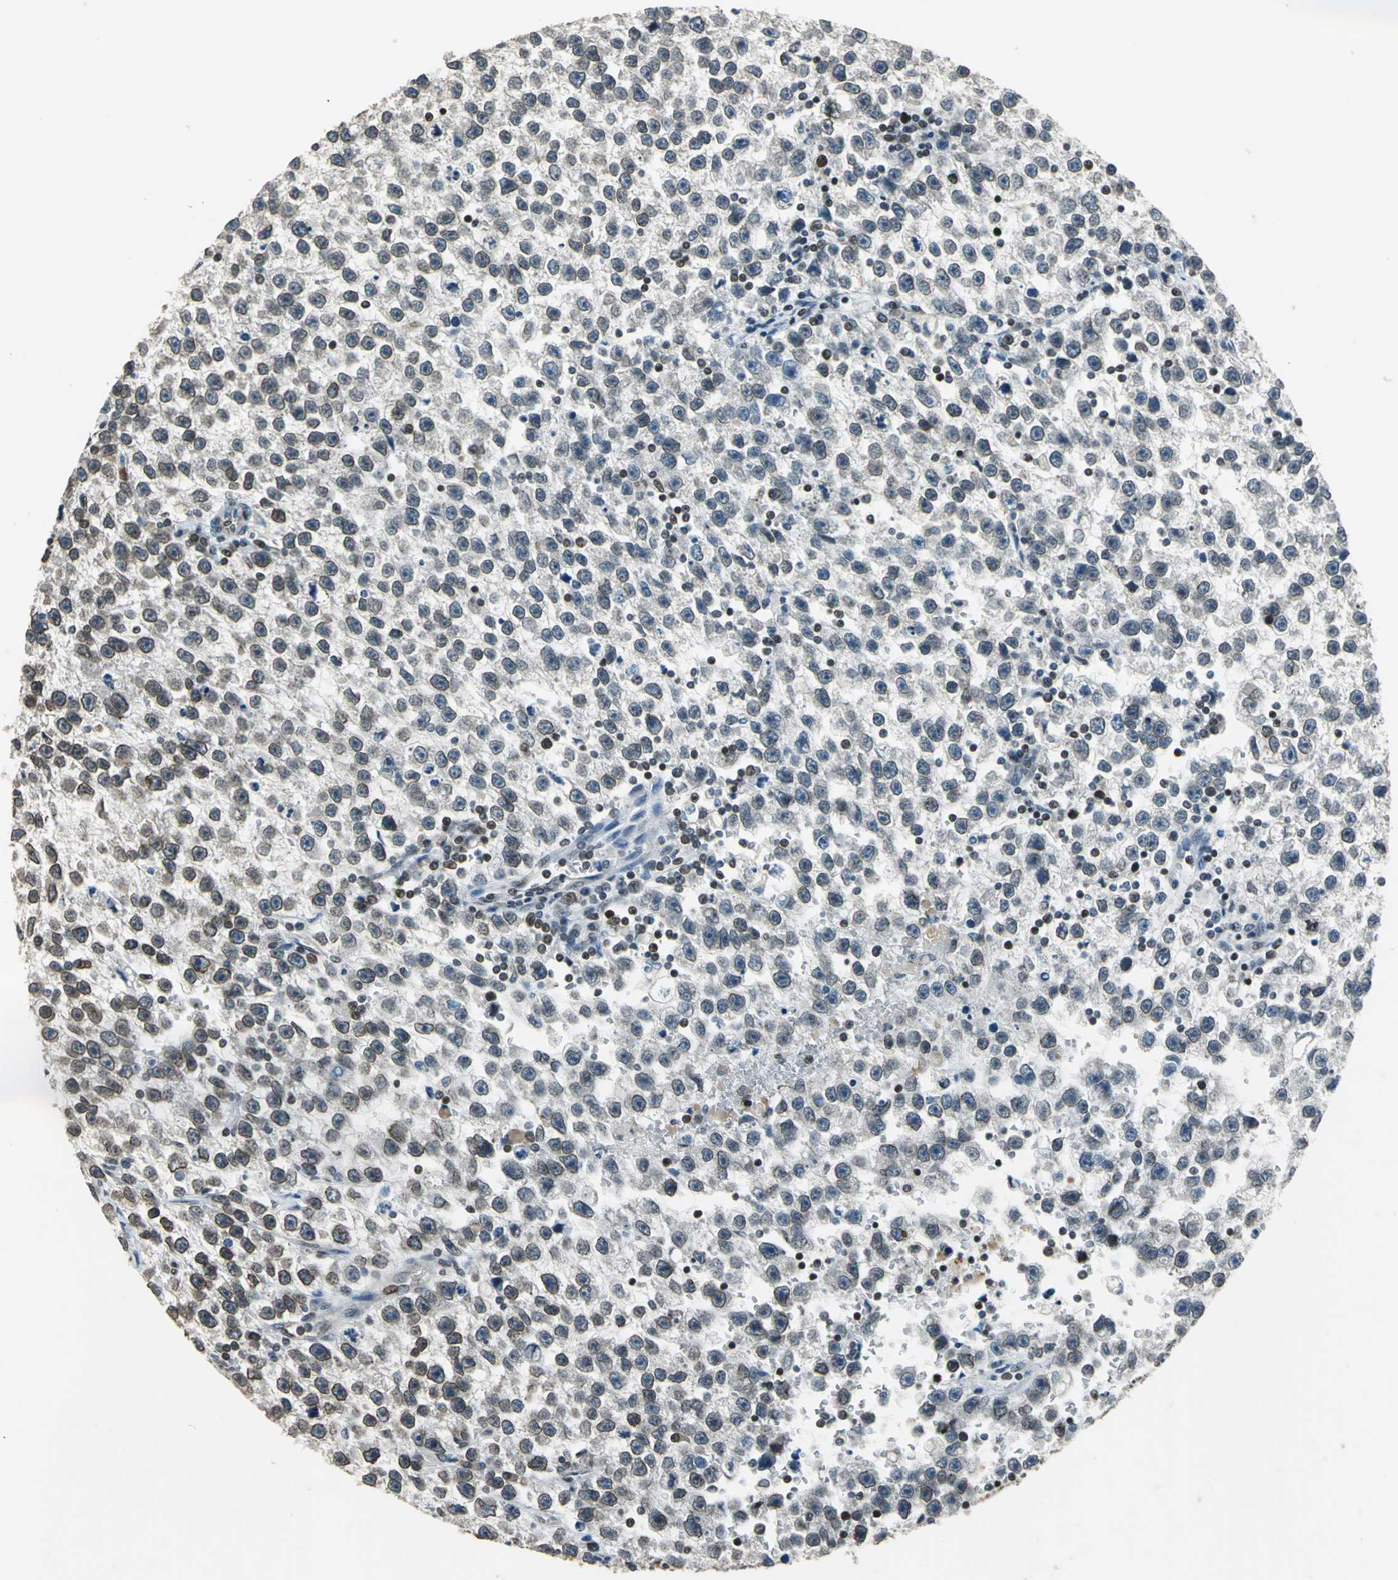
{"staining": {"intensity": "moderate", "quantity": ">75%", "location": "cytoplasmic/membranous,nuclear"}, "tissue": "testis cancer", "cell_type": "Tumor cells", "image_type": "cancer", "snomed": [{"axis": "morphology", "description": "Seminoma, NOS"}, {"axis": "topography", "description": "Testis"}], "caption": "Tumor cells show moderate cytoplasmic/membranous and nuclear positivity in approximately >75% of cells in testis cancer (seminoma).", "gene": "BRIP1", "patient": {"sex": "male", "age": 33}}